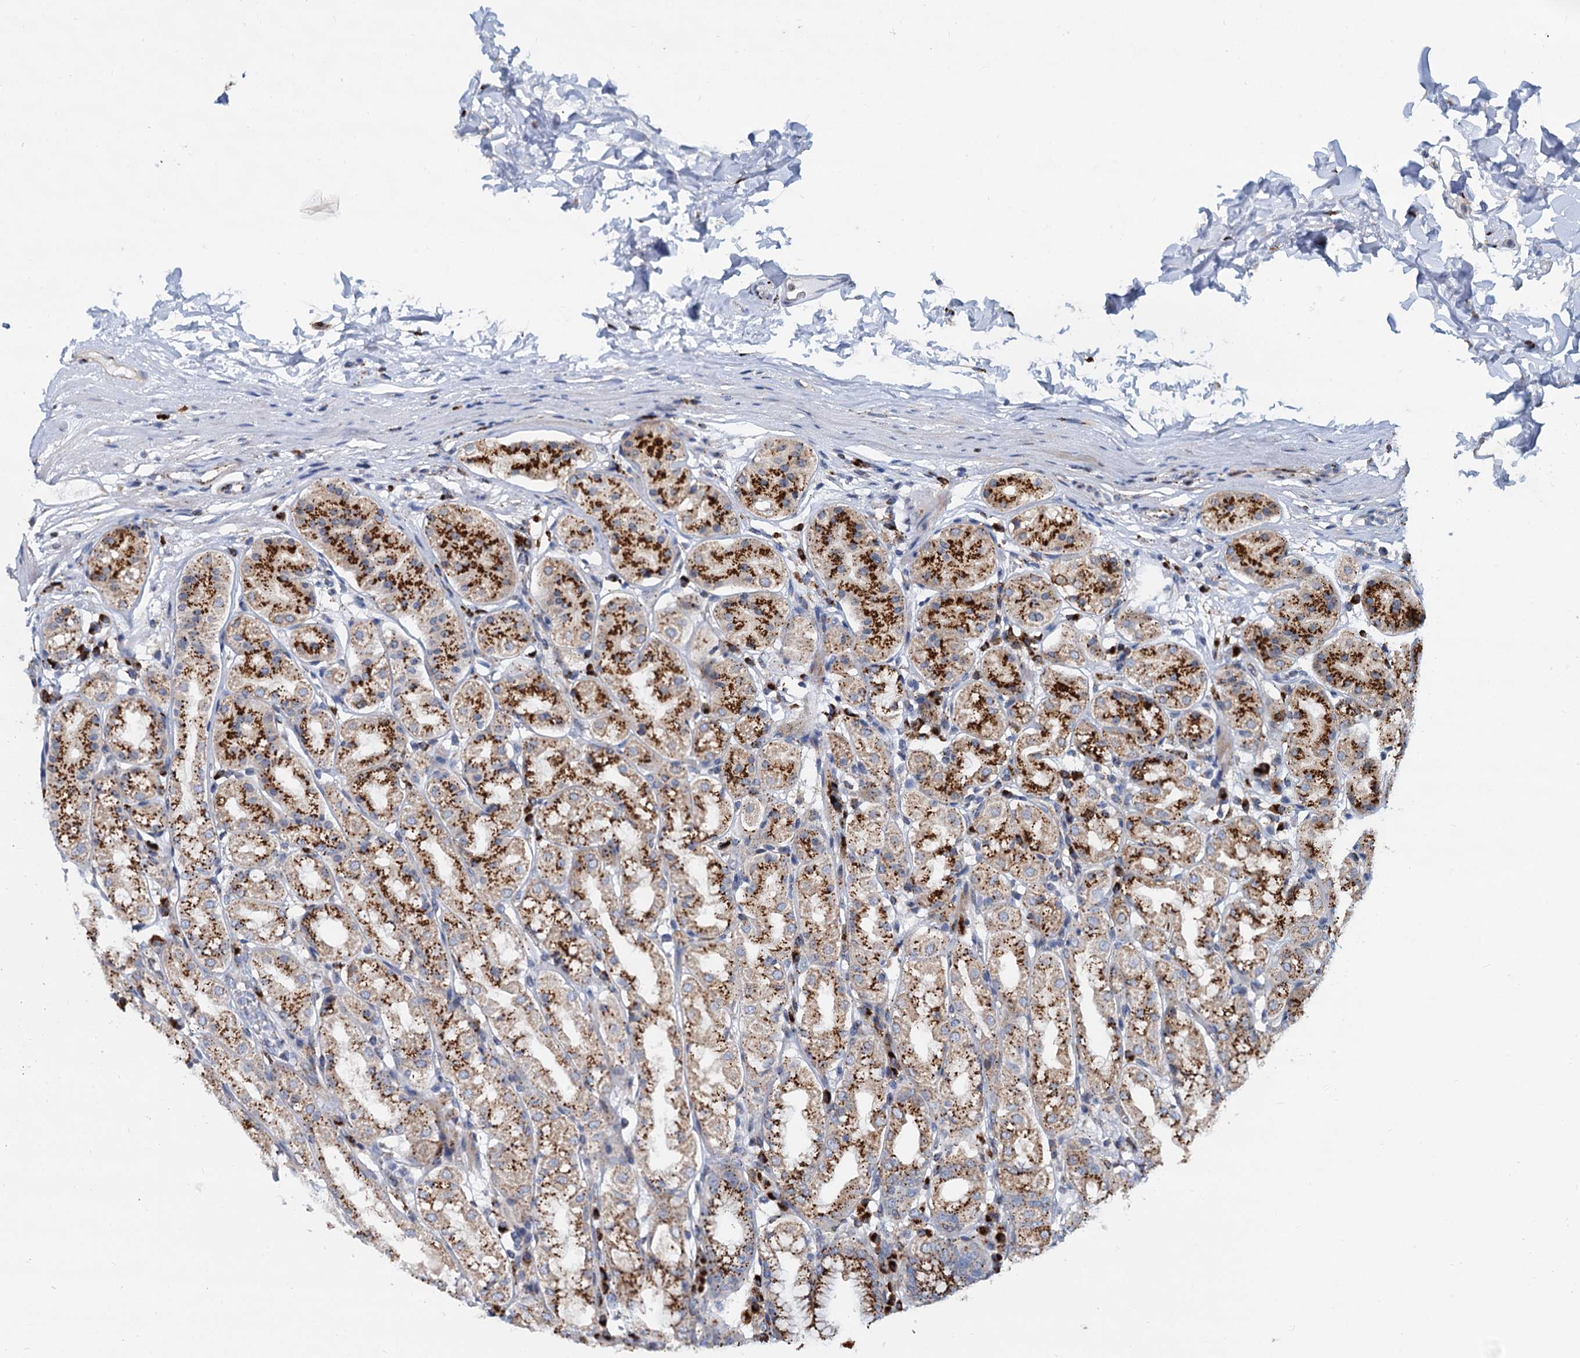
{"staining": {"intensity": "strong", "quantity": ">75%", "location": "cytoplasmic/membranous"}, "tissue": "stomach", "cell_type": "Glandular cells", "image_type": "normal", "snomed": [{"axis": "morphology", "description": "Normal tissue, NOS"}, {"axis": "topography", "description": "Stomach"}, {"axis": "topography", "description": "Stomach, lower"}], "caption": "Benign stomach displays strong cytoplasmic/membranous expression in about >75% of glandular cells, visualized by immunohistochemistry. (DAB (3,3'-diaminobenzidine) = brown stain, brightfield microscopy at high magnification).", "gene": "SUPT20H", "patient": {"sex": "female", "age": 56}}